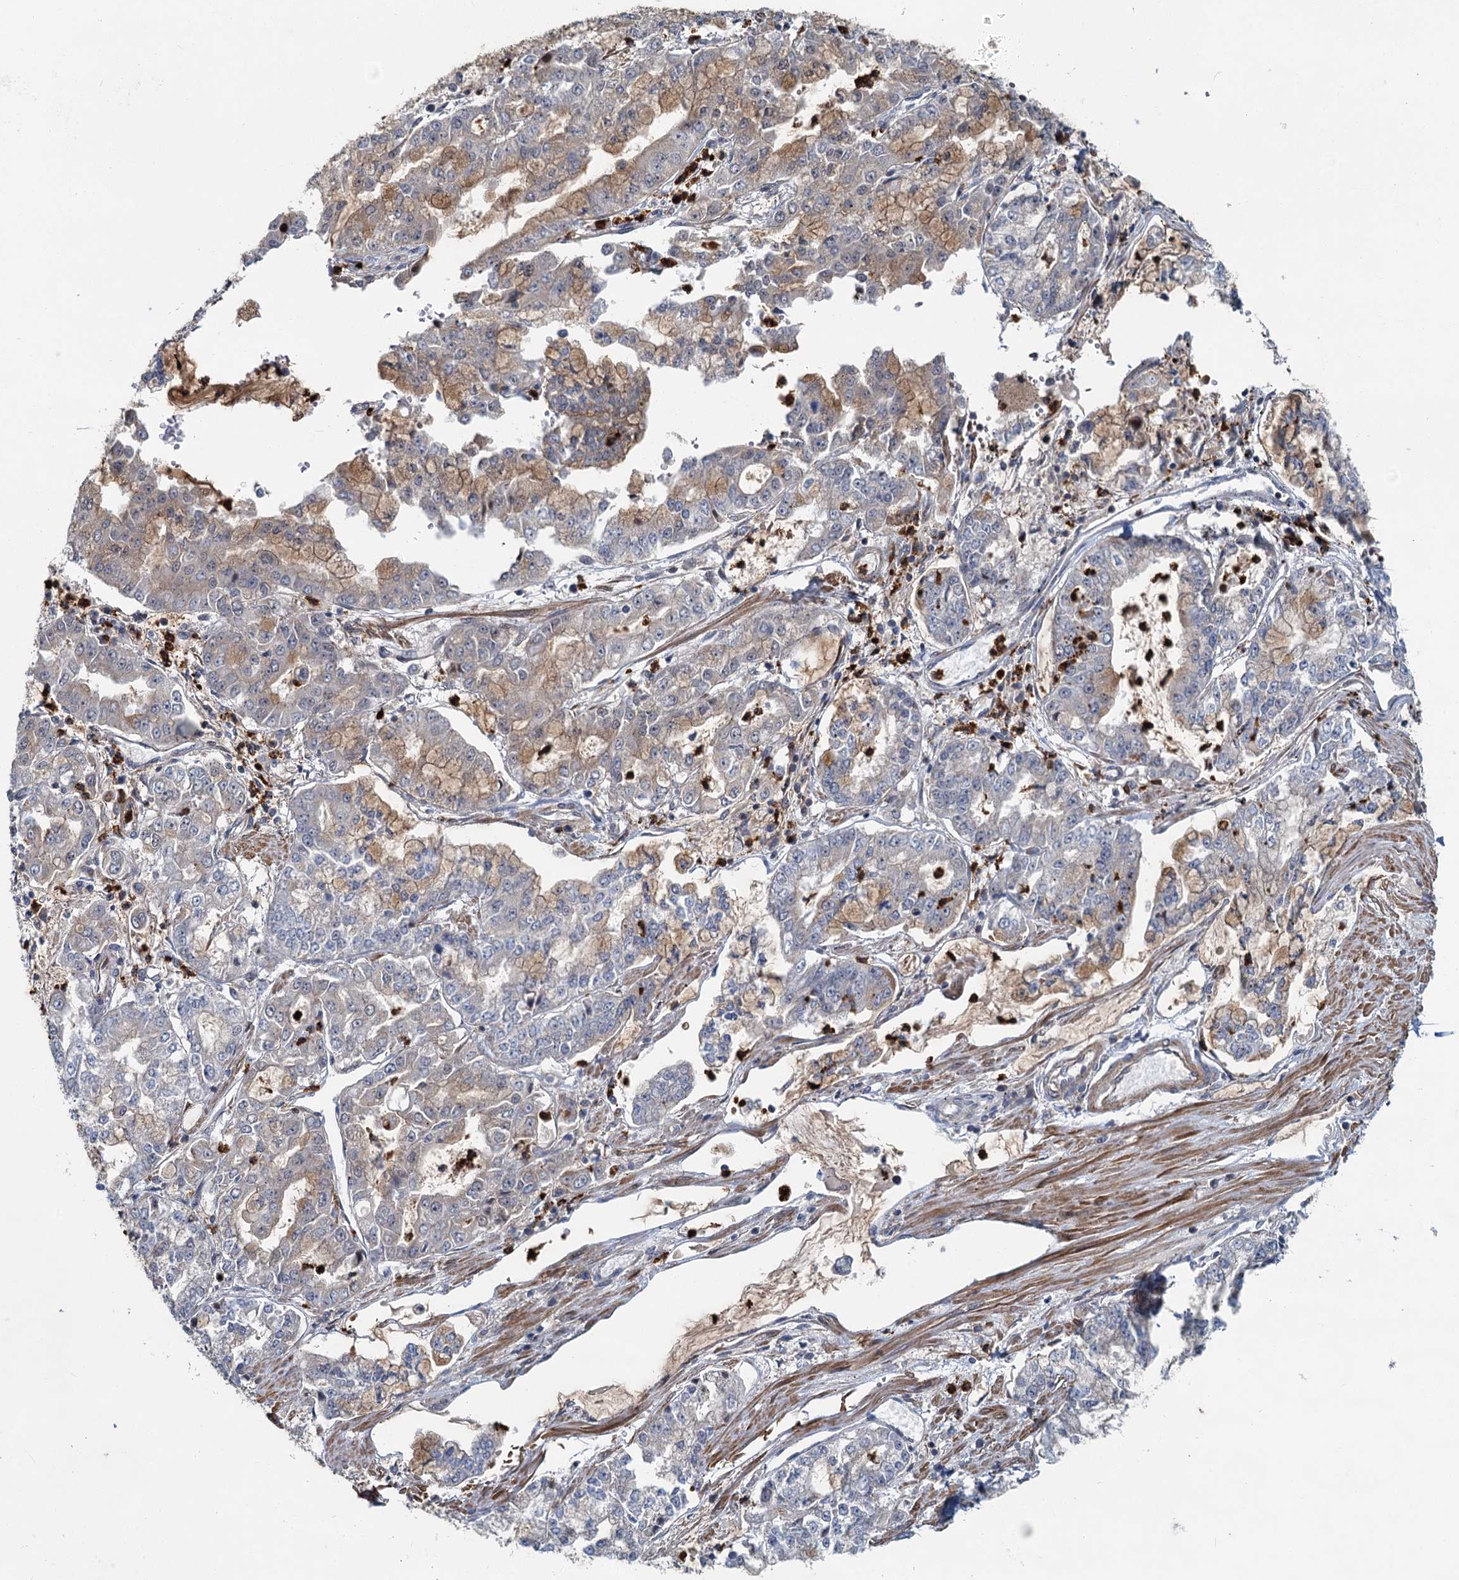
{"staining": {"intensity": "moderate", "quantity": "25%-75%", "location": "cytoplasmic/membranous"}, "tissue": "stomach cancer", "cell_type": "Tumor cells", "image_type": "cancer", "snomed": [{"axis": "morphology", "description": "Adenocarcinoma, NOS"}, {"axis": "topography", "description": "Stomach"}], "caption": "Moderate cytoplasmic/membranous protein expression is appreciated in about 25%-75% of tumor cells in stomach cancer (adenocarcinoma). (DAB (3,3'-diaminobenzidine) IHC with brightfield microscopy, high magnification).", "gene": "ADCY2", "patient": {"sex": "male", "age": 76}}